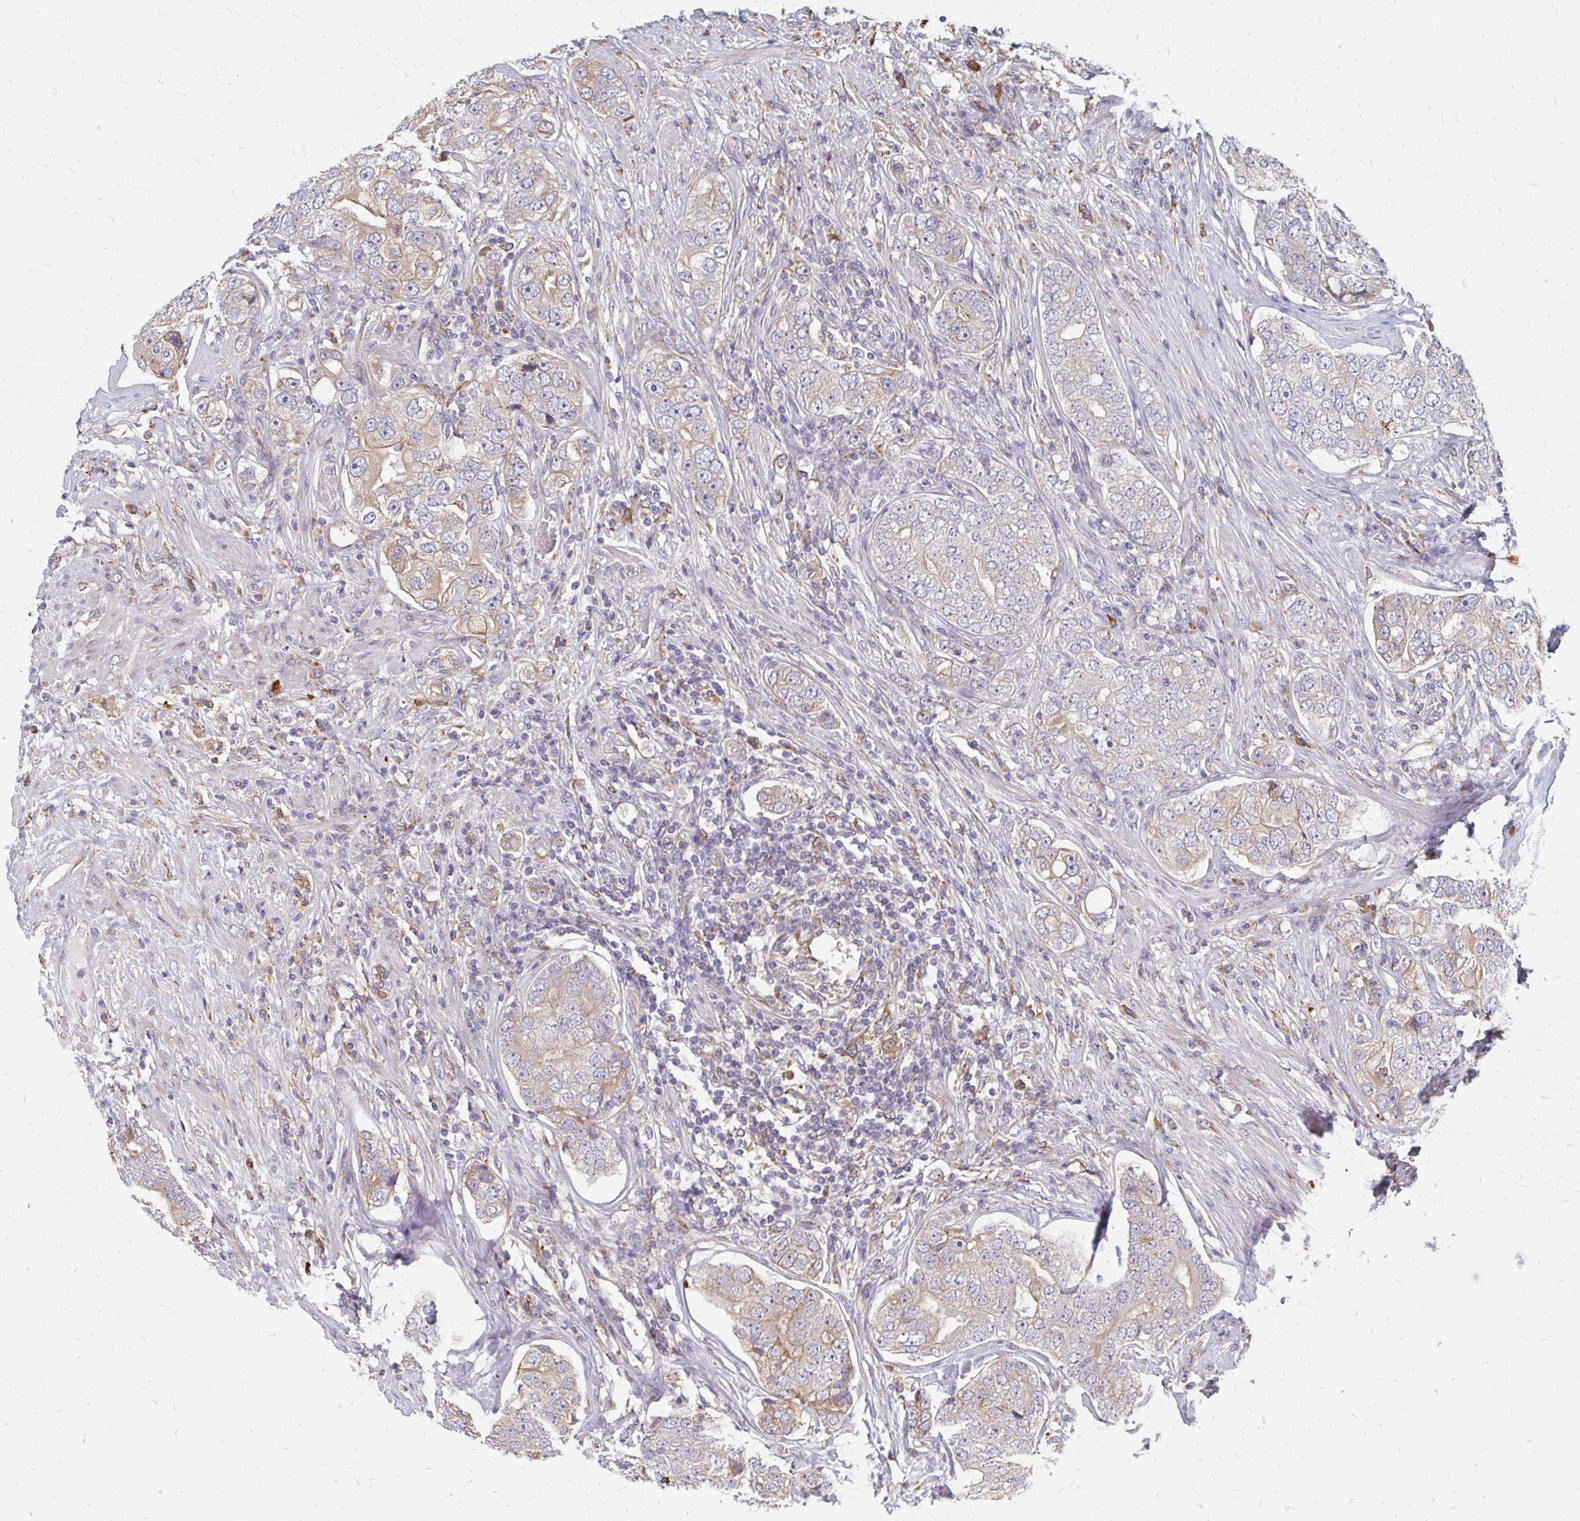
{"staining": {"intensity": "weak", "quantity": "<25%", "location": "cytoplasmic/membranous"}, "tissue": "prostate cancer", "cell_type": "Tumor cells", "image_type": "cancer", "snomed": [{"axis": "morphology", "description": "Adenocarcinoma, High grade"}, {"axis": "topography", "description": "Prostate"}], "caption": "An immunohistochemistry image of prostate adenocarcinoma (high-grade) is shown. There is no staining in tumor cells of prostate adenocarcinoma (high-grade).", "gene": "PPP1R13L", "patient": {"sex": "male", "age": 60}}